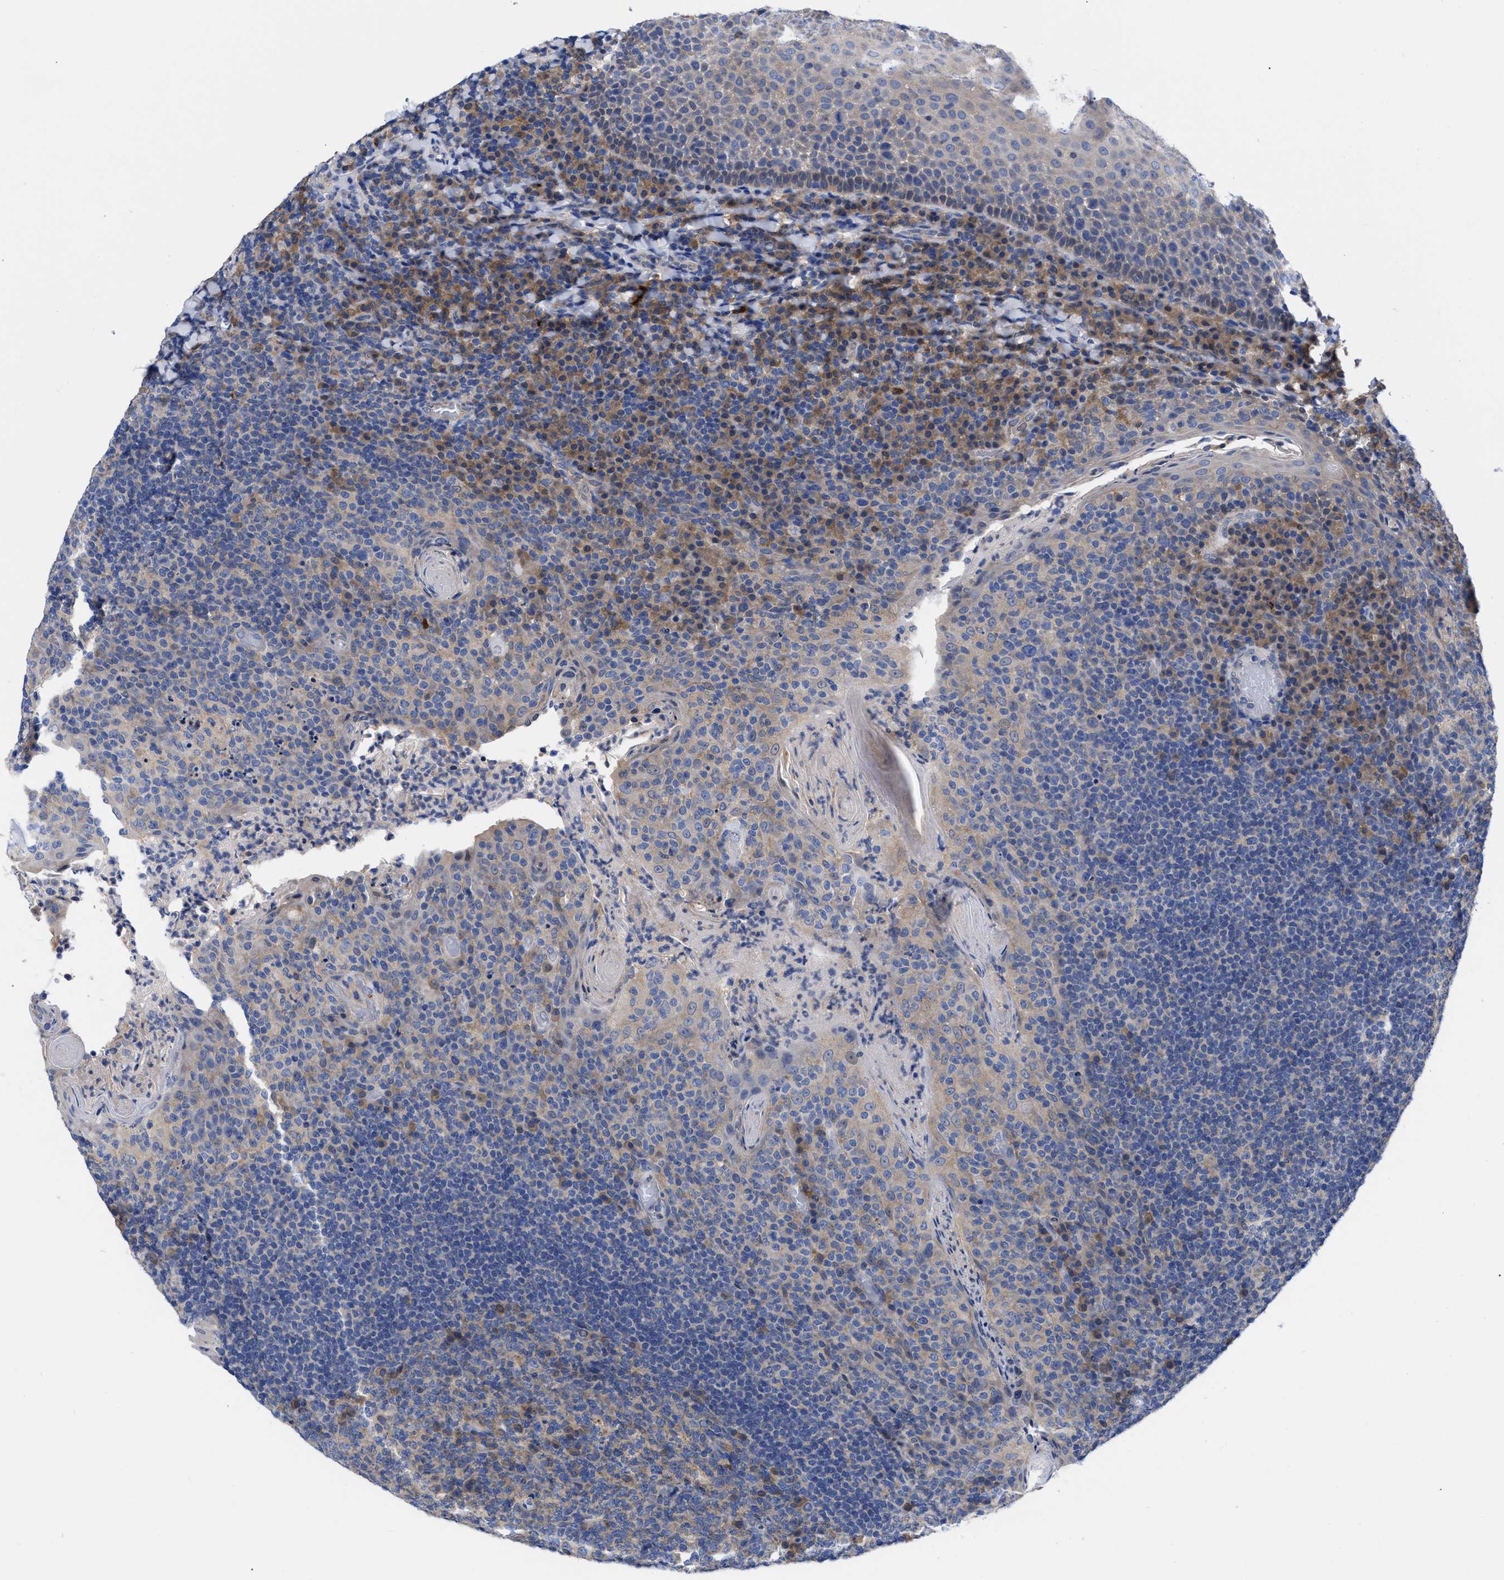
{"staining": {"intensity": "moderate", "quantity": "<25%", "location": "cytoplasmic/membranous"}, "tissue": "tonsil", "cell_type": "Germinal center cells", "image_type": "normal", "snomed": [{"axis": "morphology", "description": "Normal tissue, NOS"}, {"axis": "topography", "description": "Tonsil"}], "caption": "Protein staining demonstrates moderate cytoplasmic/membranous positivity in about <25% of germinal center cells in benign tonsil. (DAB (3,3'-diaminobenzidine) = brown stain, brightfield microscopy at high magnification).", "gene": "RBKS", "patient": {"sex": "male", "age": 17}}